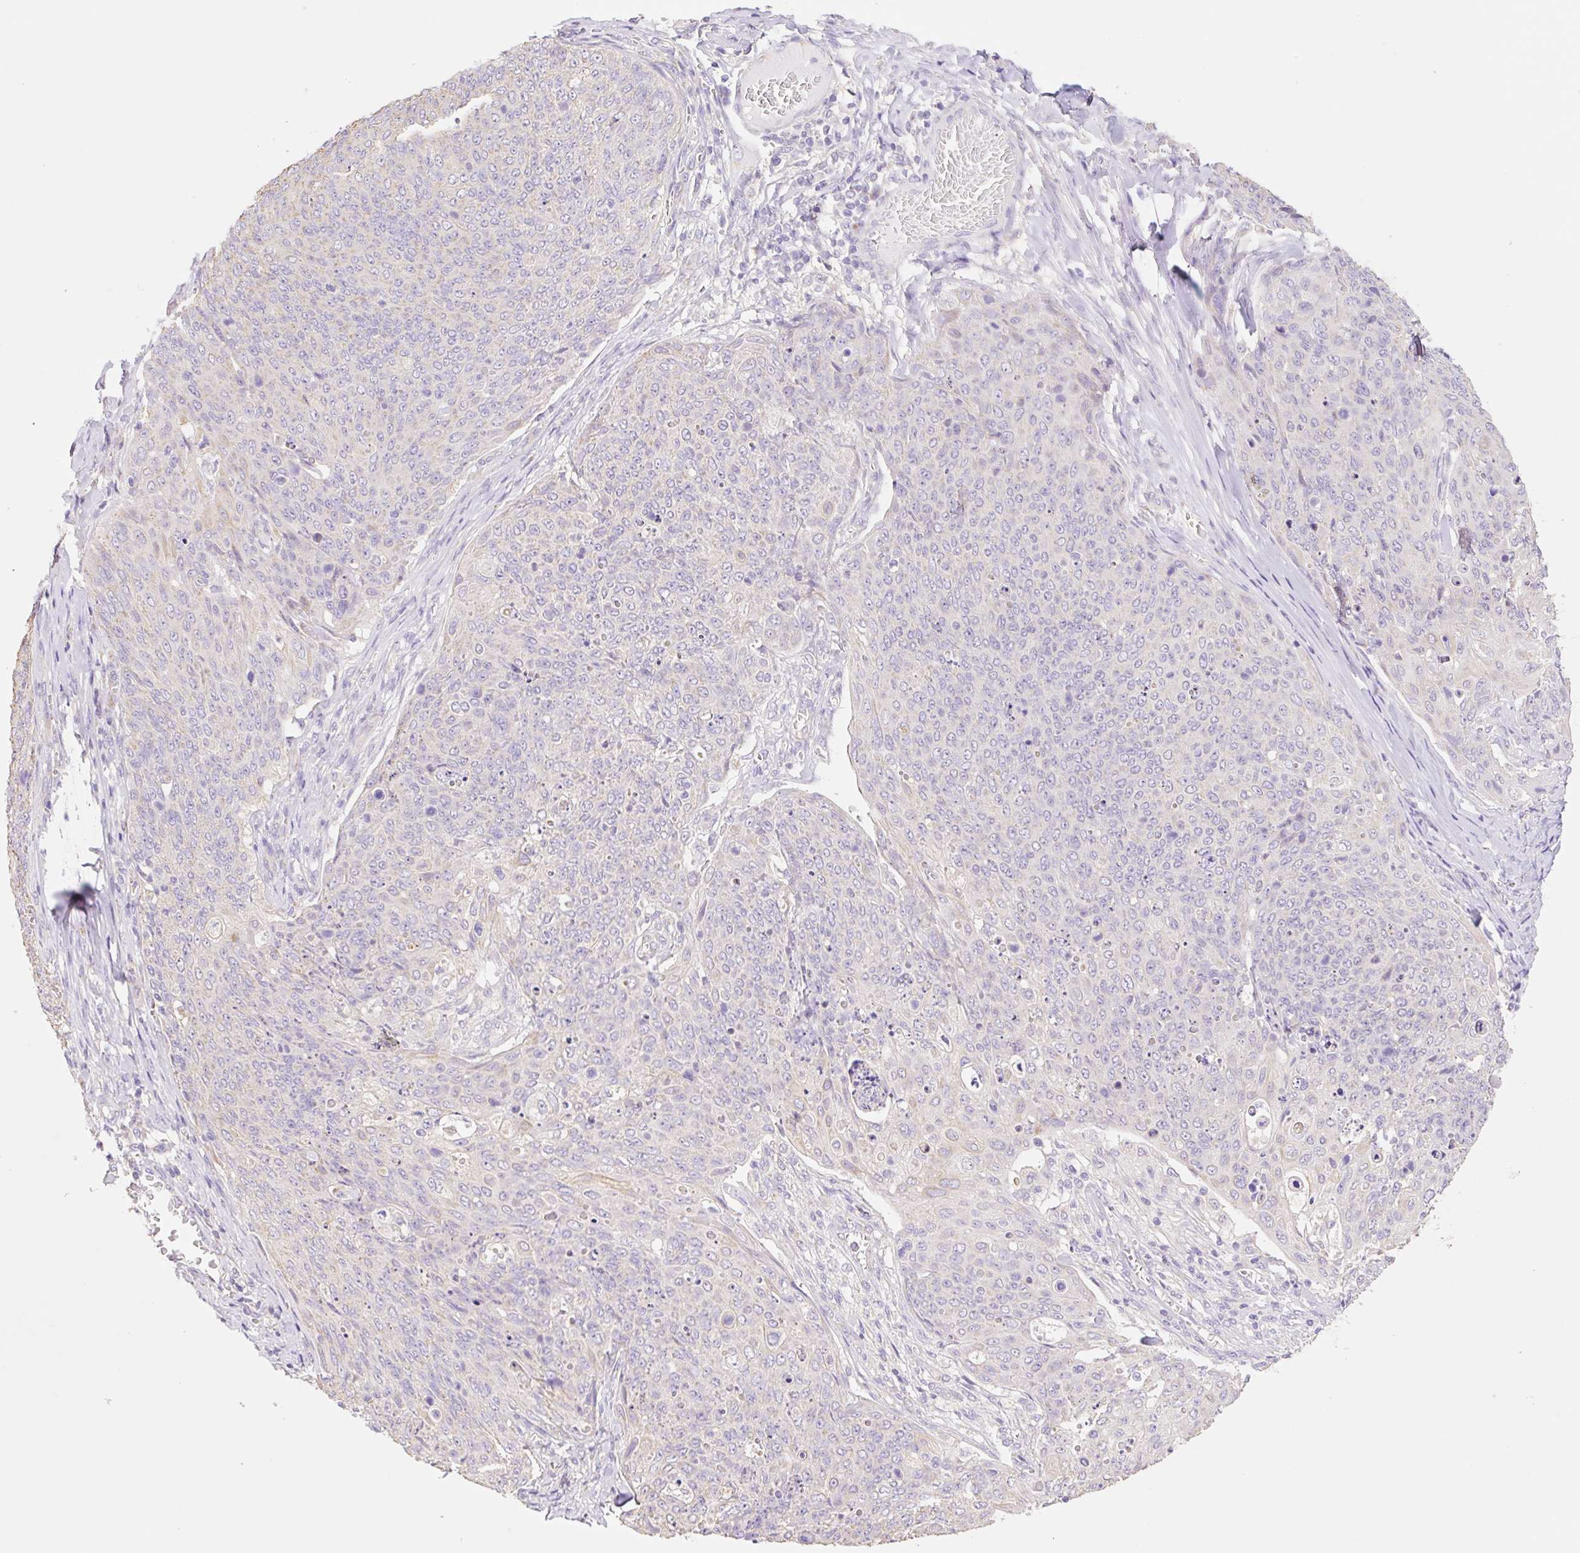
{"staining": {"intensity": "negative", "quantity": "none", "location": "none"}, "tissue": "skin cancer", "cell_type": "Tumor cells", "image_type": "cancer", "snomed": [{"axis": "morphology", "description": "Squamous cell carcinoma, NOS"}, {"axis": "topography", "description": "Skin"}, {"axis": "topography", "description": "Vulva"}], "caption": "High magnification brightfield microscopy of skin cancer stained with DAB (brown) and counterstained with hematoxylin (blue): tumor cells show no significant staining.", "gene": "COPZ2", "patient": {"sex": "female", "age": 85}}